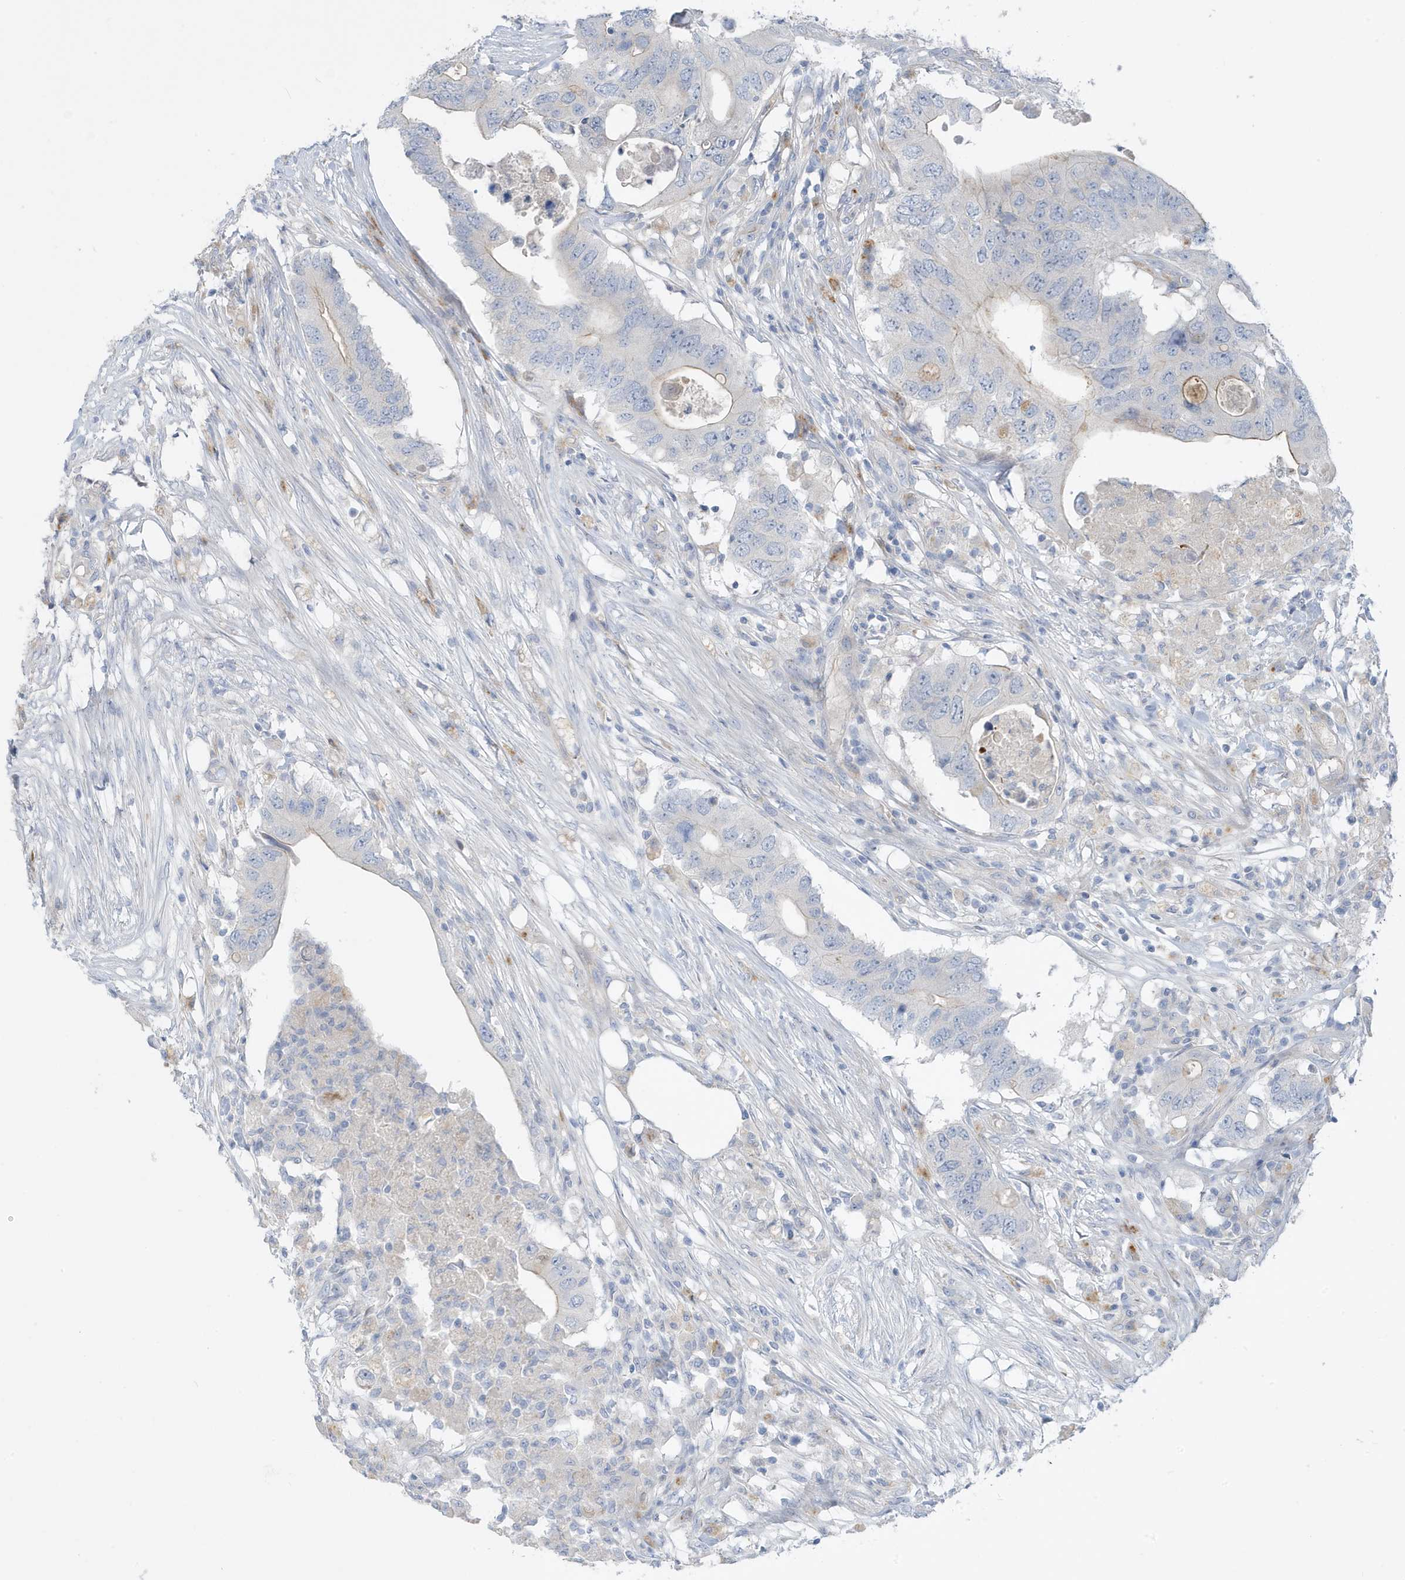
{"staining": {"intensity": "weak", "quantity": "<25%", "location": "cytoplasmic/membranous"}, "tissue": "colorectal cancer", "cell_type": "Tumor cells", "image_type": "cancer", "snomed": [{"axis": "morphology", "description": "Adenocarcinoma, NOS"}, {"axis": "topography", "description": "Colon"}], "caption": "This is an immunohistochemistry (IHC) micrograph of human colorectal cancer (adenocarcinoma). There is no expression in tumor cells.", "gene": "ATP13A5", "patient": {"sex": "male", "age": 71}}